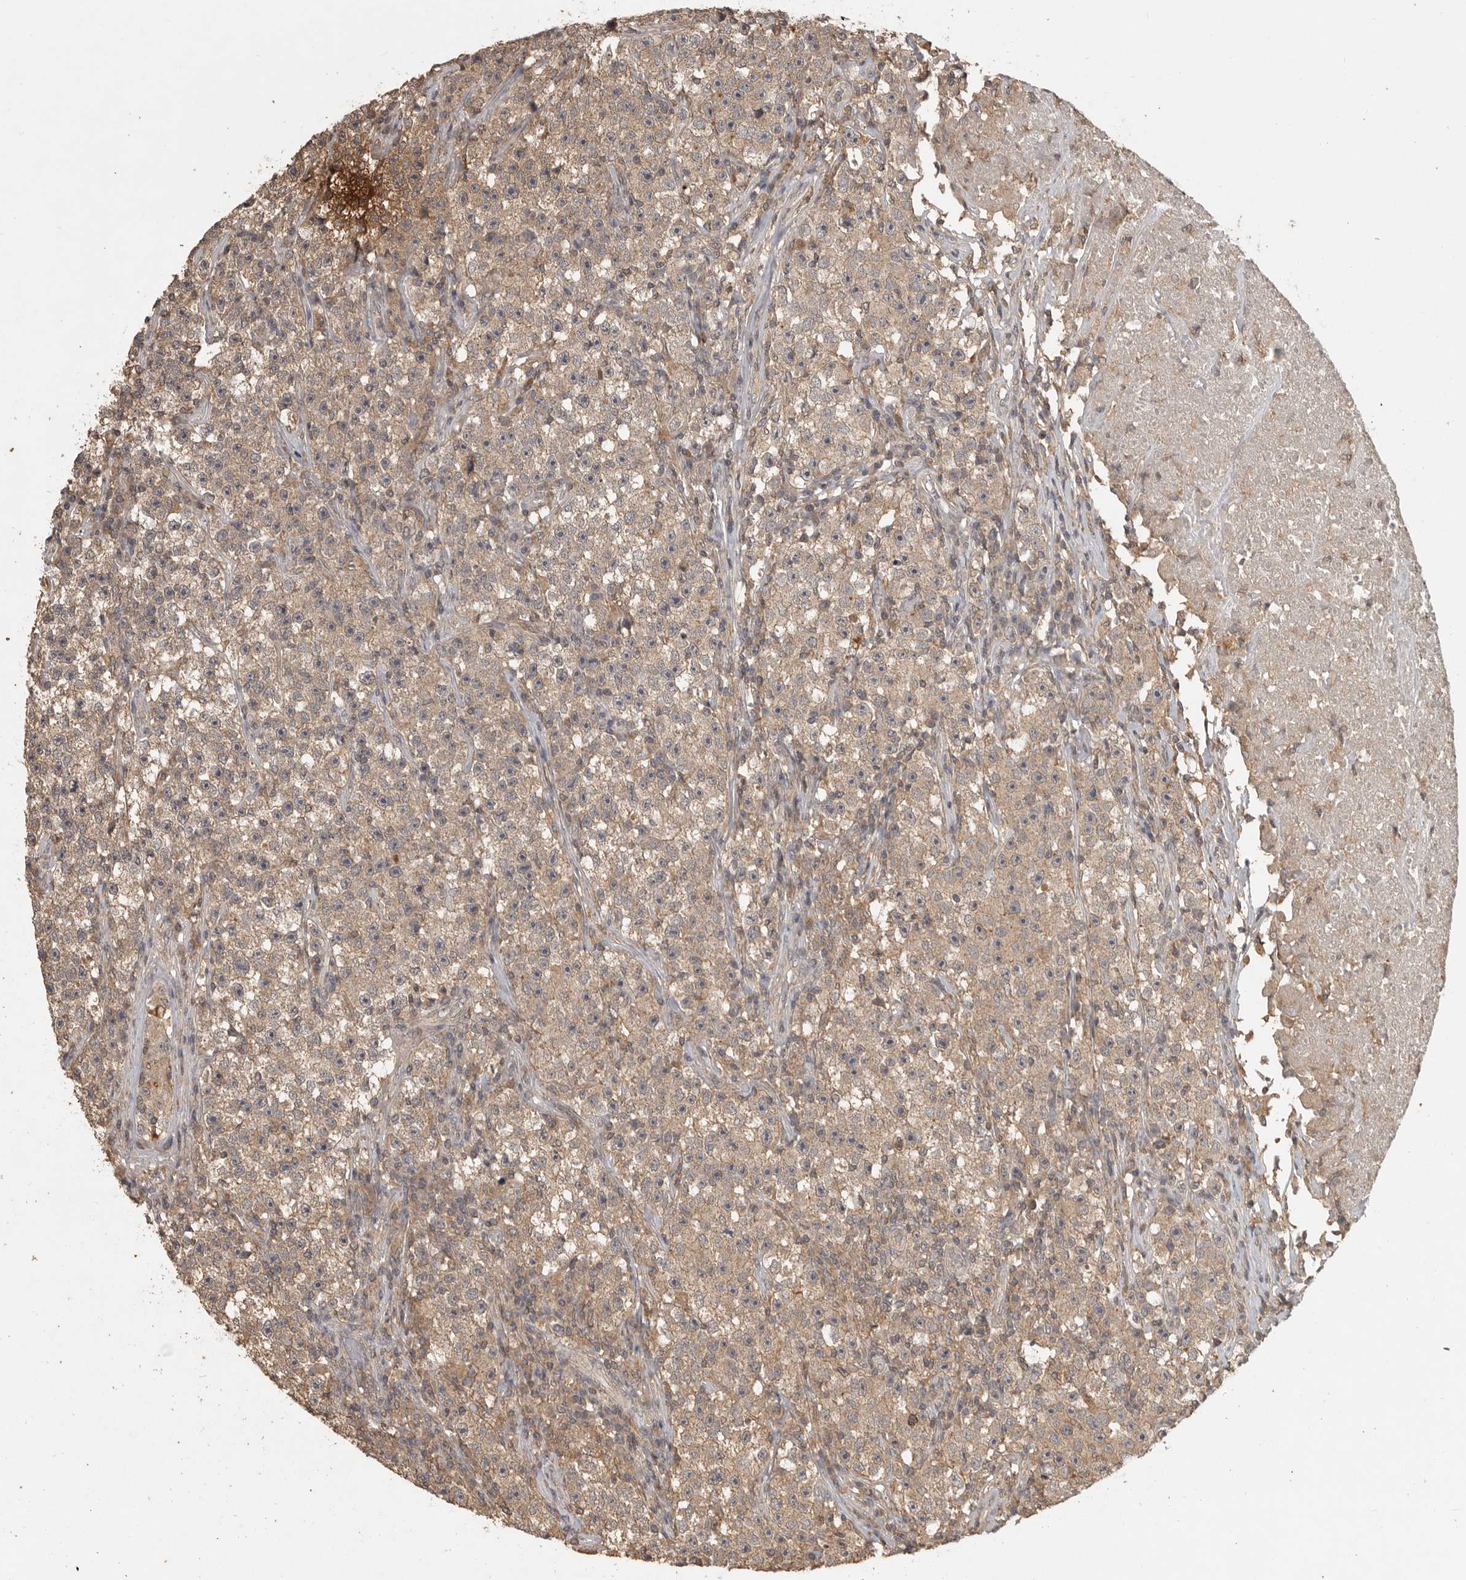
{"staining": {"intensity": "weak", "quantity": ">75%", "location": "cytoplasmic/membranous"}, "tissue": "testis cancer", "cell_type": "Tumor cells", "image_type": "cancer", "snomed": [{"axis": "morphology", "description": "Seminoma, NOS"}, {"axis": "topography", "description": "Testis"}], "caption": "The immunohistochemical stain shows weak cytoplasmic/membranous staining in tumor cells of testis cancer (seminoma) tissue. The staining was performed using DAB (3,3'-diaminobenzidine) to visualize the protein expression in brown, while the nuclei were stained in blue with hematoxylin (Magnification: 20x).", "gene": "ADAMTS4", "patient": {"sex": "male", "age": 22}}